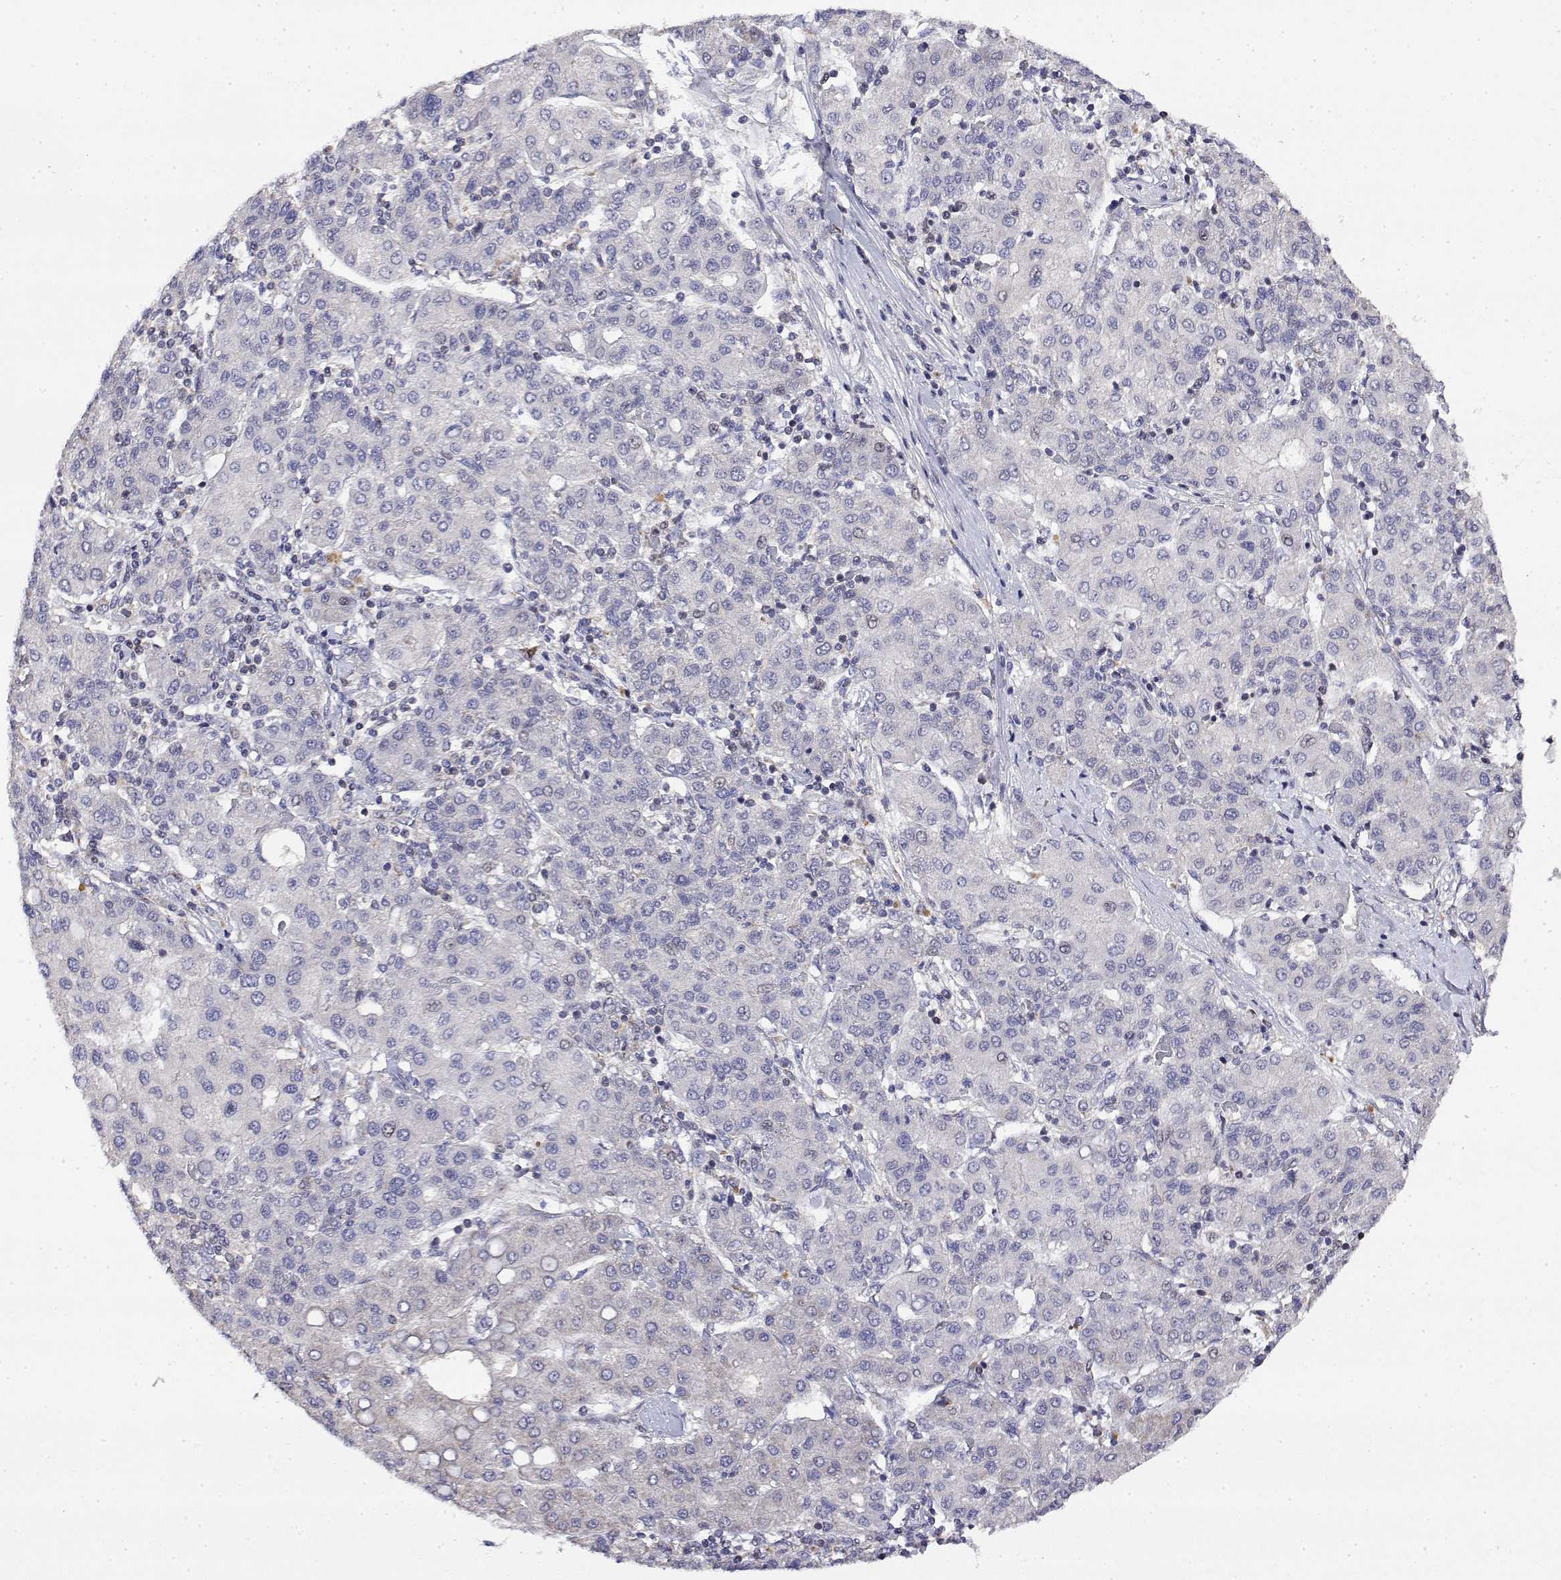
{"staining": {"intensity": "weak", "quantity": "<25%", "location": "cytoplasmic/membranous"}, "tissue": "liver cancer", "cell_type": "Tumor cells", "image_type": "cancer", "snomed": [{"axis": "morphology", "description": "Carcinoma, Hepatocellular, NOS"}, {"axis": "topography", "description": "Liver"}], "caption": "A high-resolution micrograph shows immunohistochemistry staining of hepatocellular carcinoma (liver), which shows no significant positivity in tumor cells. (DAB IHC visualized using brightfield microscopy, high magnification).", "gene": "GADD45GIP1", "patient": {"sex": "male", "age": 65}}